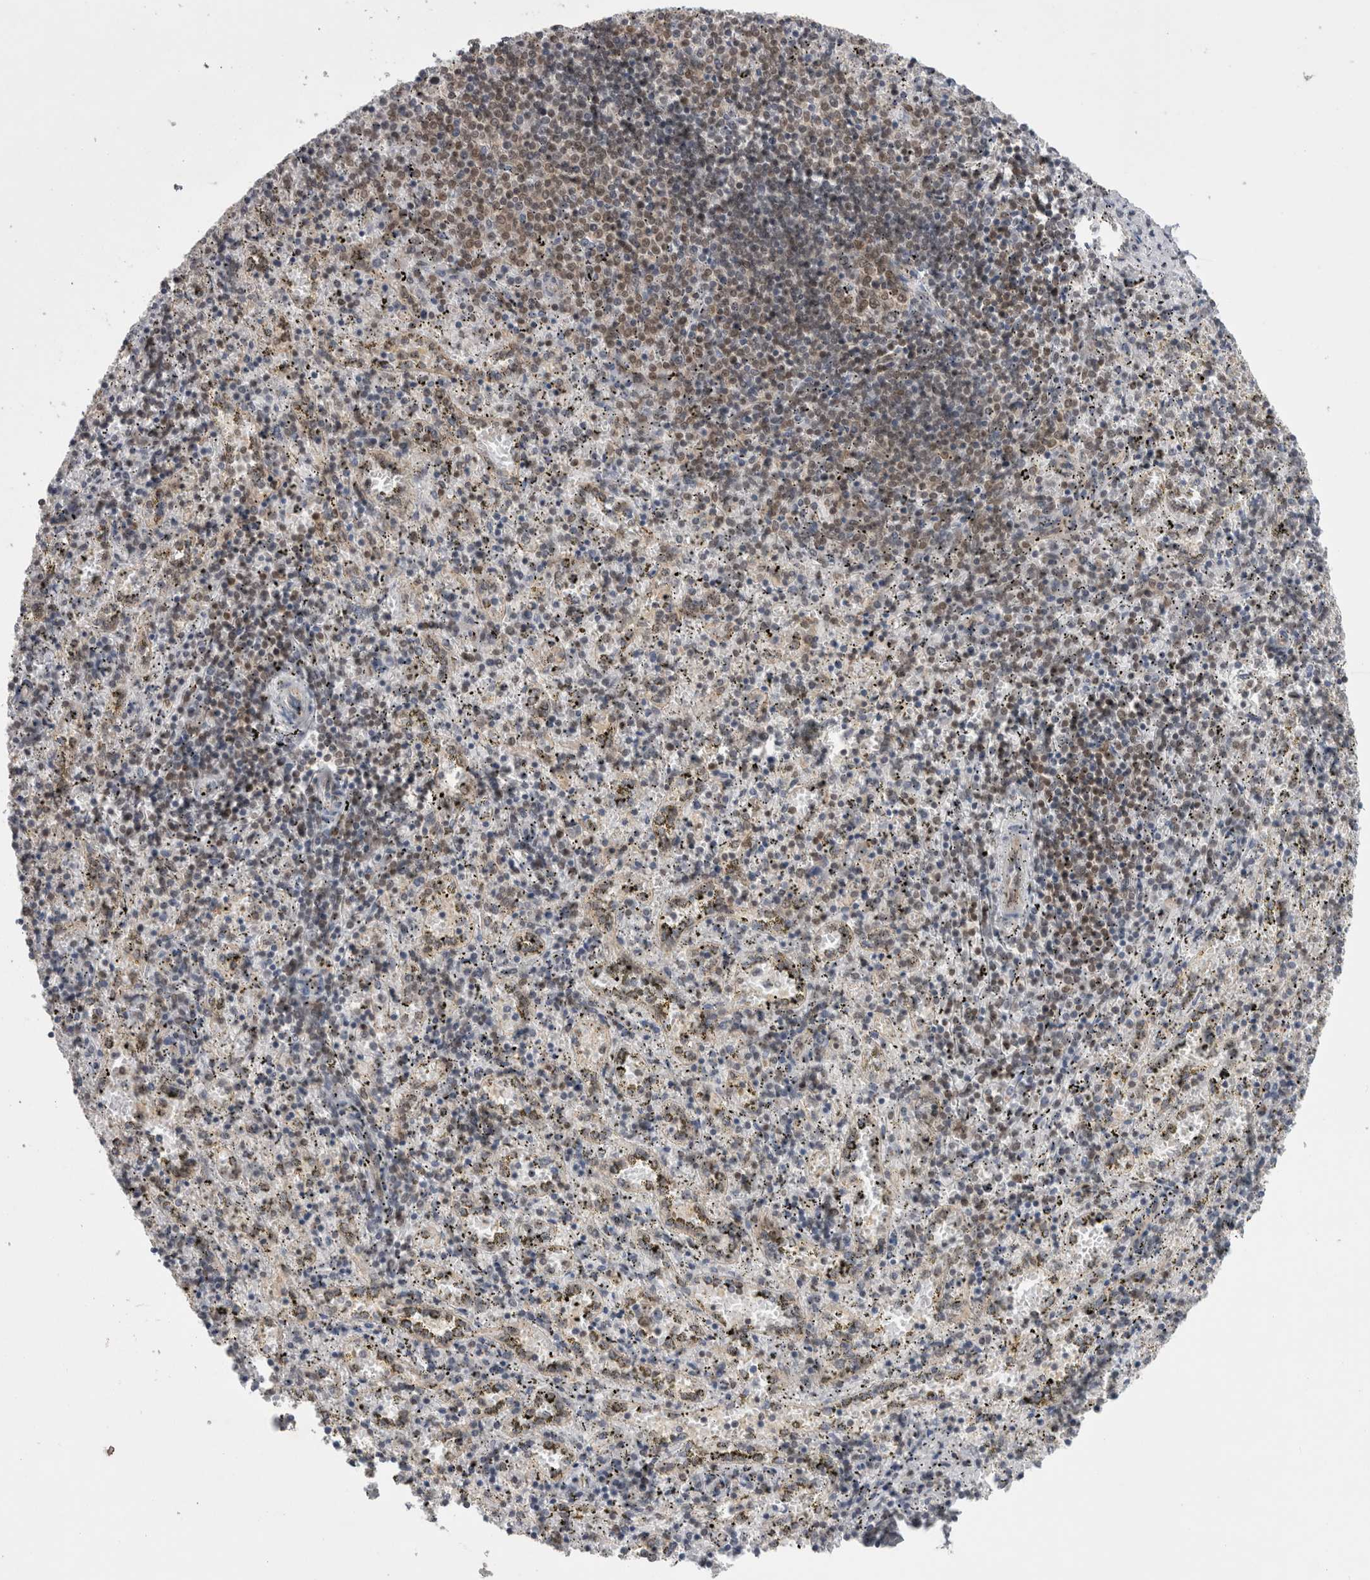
{"staining": {"intensity": "weak", "quantity": "<25%", "location": "nuclear"}, "tissue": "spleen", "cell_type": "Cells in red pulp", "image_type": "normal", "snomed": [{"axis": "morphology", "description": "Normal tissue, NOS"}, {"axis": "topography", "description": "Spleen"}], "caption": "Immunohistochemistry (IHC) image of unremarkable spleen: human spleen stained with DAB demonstrates no significant protein positivity in cells in red pulp. (DAB (3,3'-diaminobenzidine) immunohistochemistry (IHC) with hematoxylin counter stain).", "gene": "ZNF341", "patient": {"sex": "male", "age": 11}}